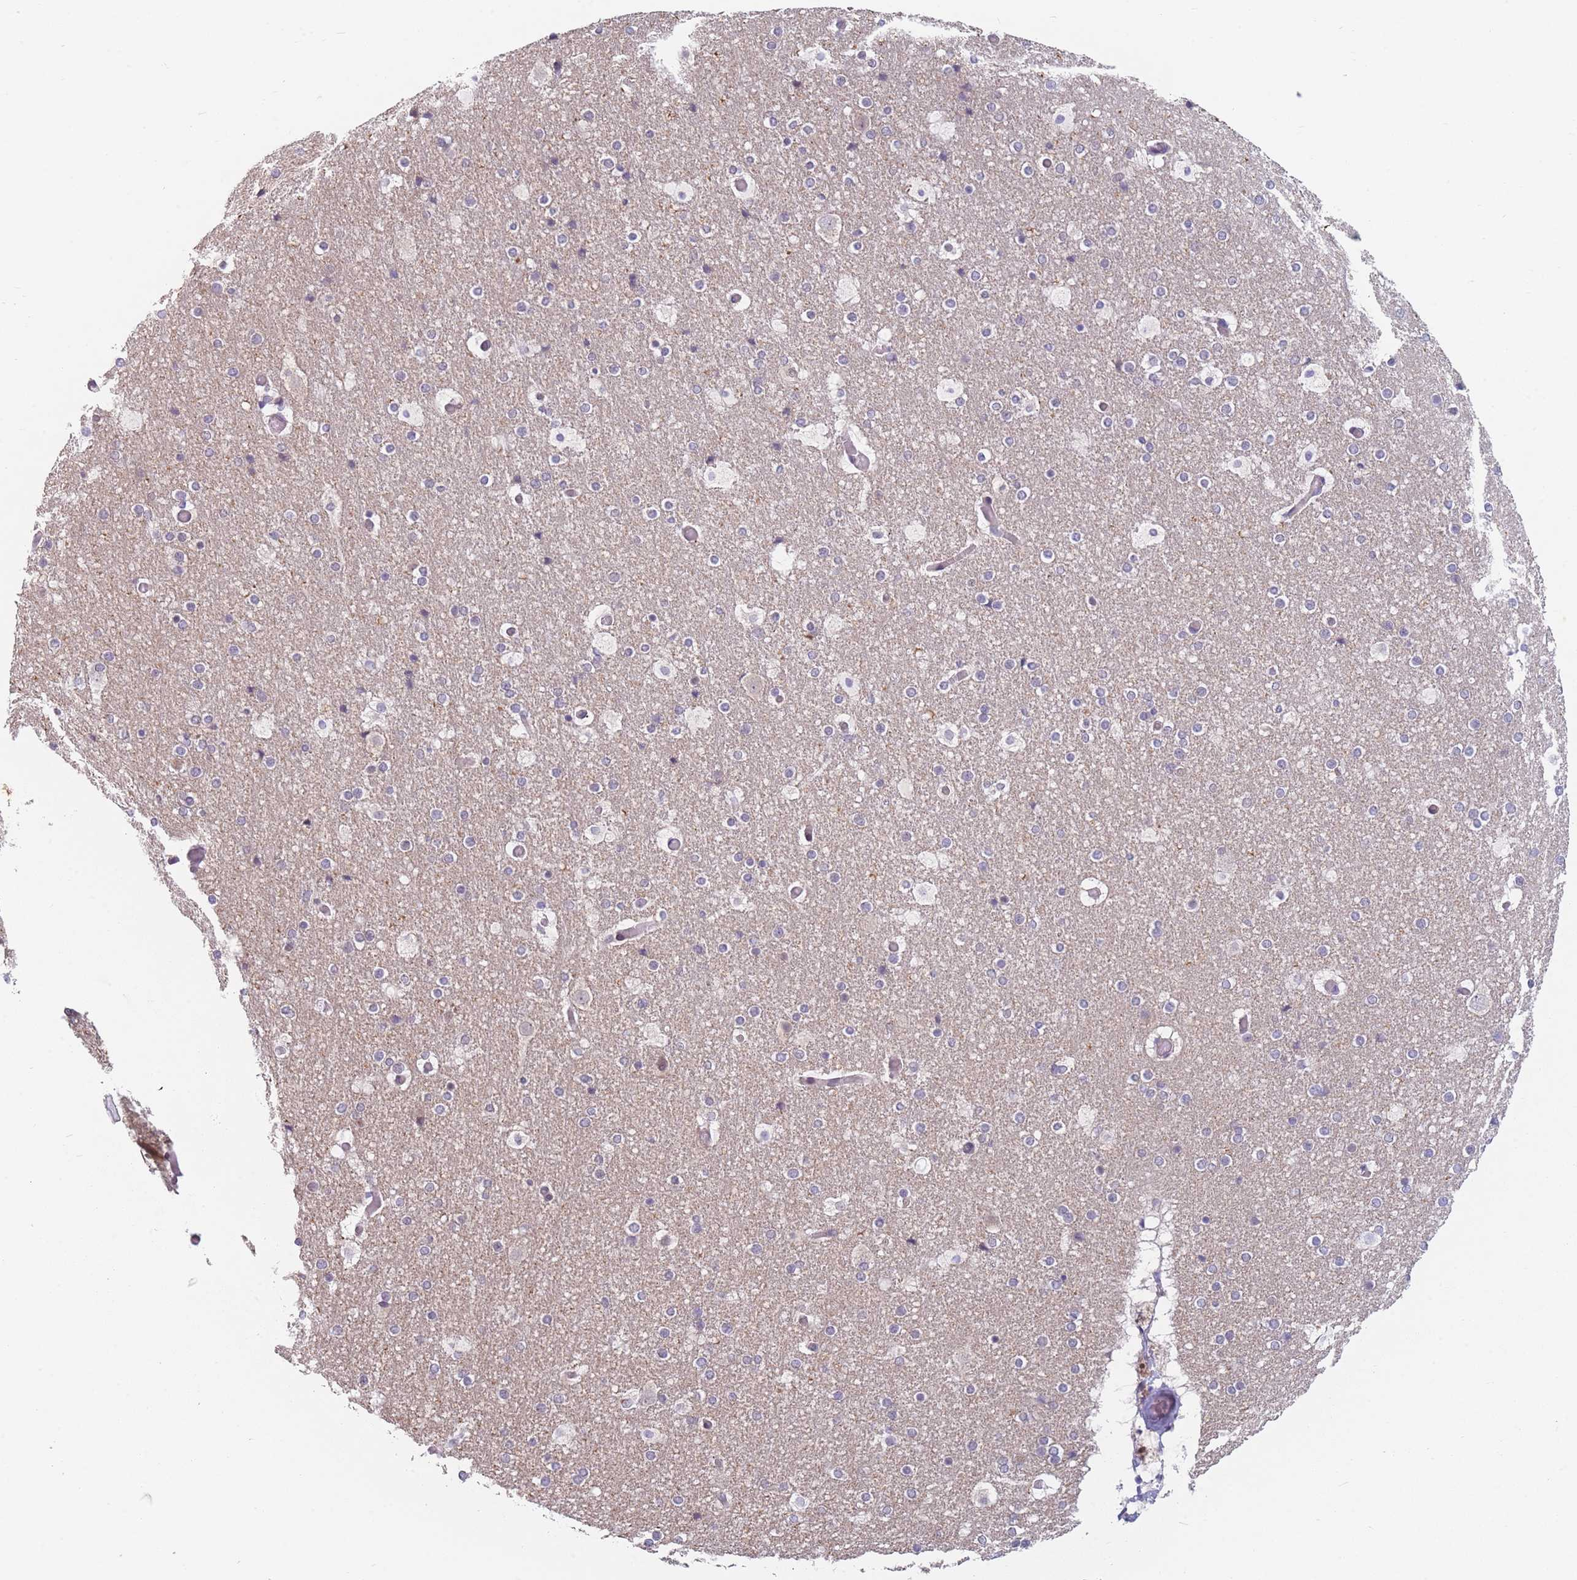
{"staining": {"intensity": "negative", "quantity": "none", "location": "none"}, "tissue": "cerebral cortex", "cell_type": "Endothelial cells", "image_type": "normal", "snomed": [{"axis": "morphology", "description": "Normal tissue, NOS"}, {"axis": "topography", "description": "Cerebral cortex"}], "caption": "This is a photomicrograph of immunohistochemistry (IHC) staining of normal cerebral cortex, which shows no expression in endothelial cells.", "gene": "ANKRD10", "patient": {"sex": "male", "age": 57}}